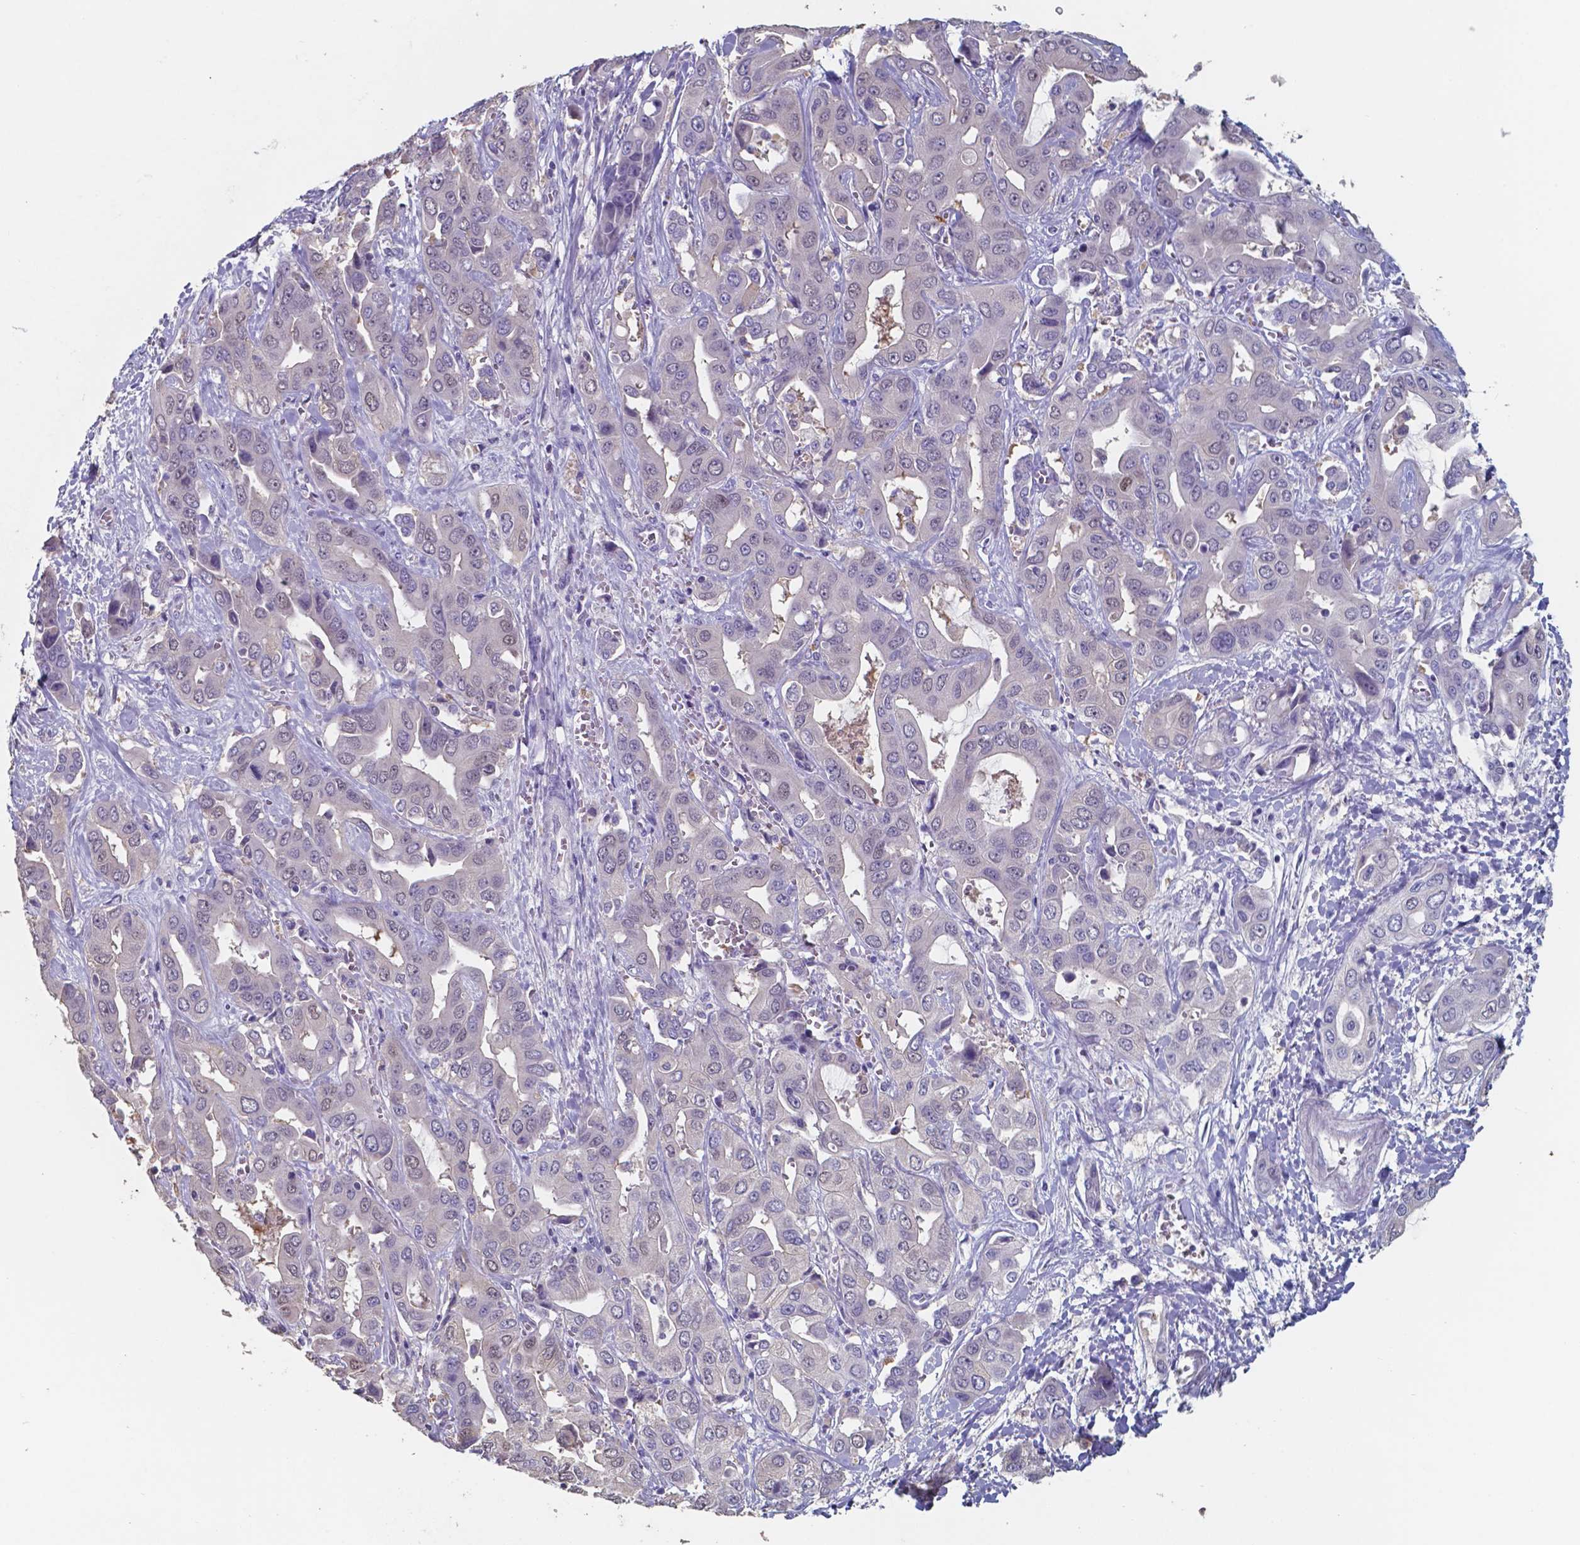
{"staining": {"intensity": "negative", "quantity": "none", "location": "none"}, "tissue": "liver cancer", "cell_type": "Tumor cells", "image_type": "cancer", "snomed": [{"axis": "morphology", "description": "Cholangiocarcinoma"}, {"axis": "topography", "description": "Liver"}], "caption": "Micrograph shows no protein staining in tumor cells of liver cancer tissue.", "gene": "FOXJ1", "patient": {"sex": "female", "age": 52}}